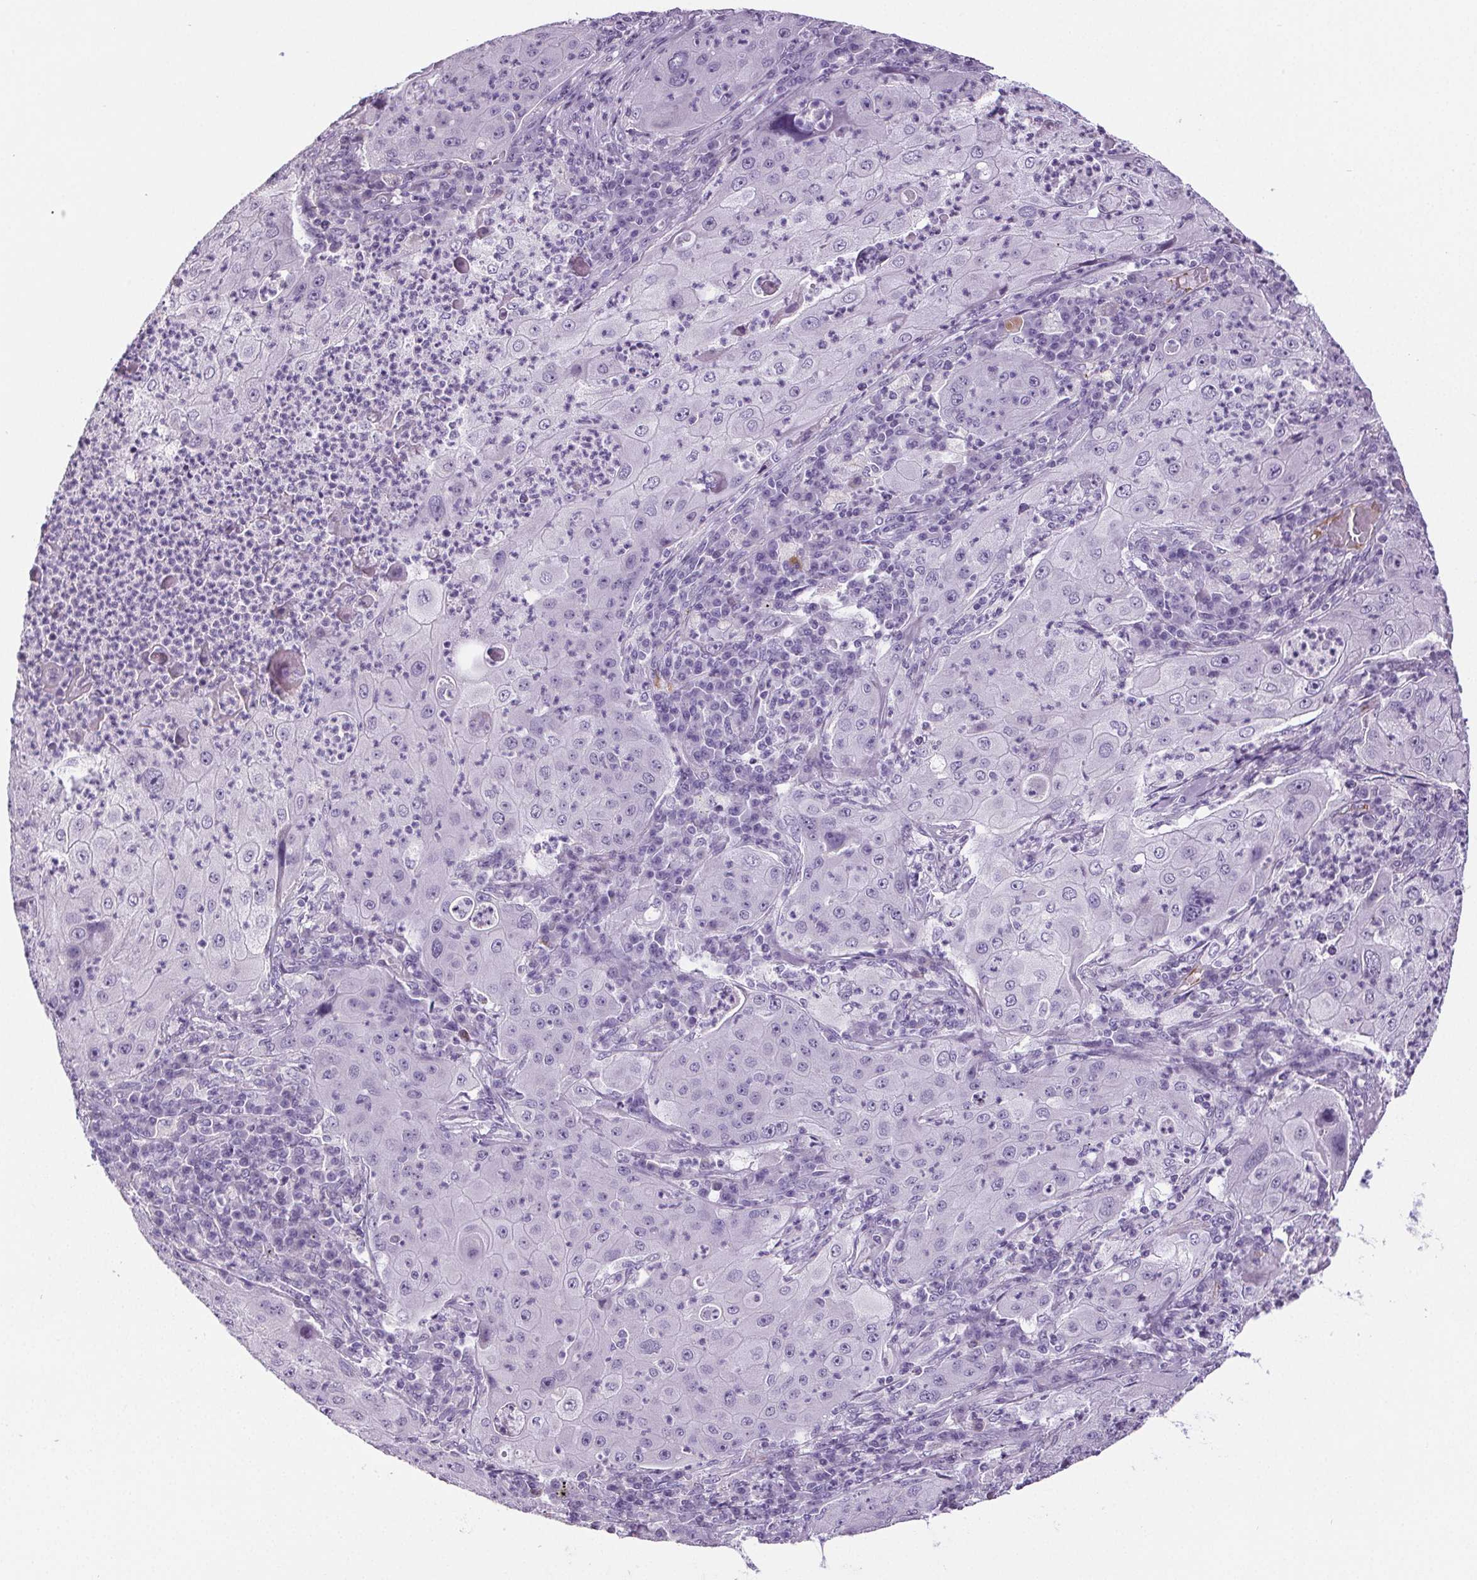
{"staining": {"intensity": "negative", "quantity": "none", "location": "none"}, "tissue": "lung cancer", "cell_type": "Tumor cells", "image_type": "cancer", "snomed": [{"axis": "morphology", "description": "Squamous cell carcinoma, NOS"}, {"axis": "topography", "description": "Lung"}], "caption": "Immunohistochemistry micrograph of human lung cancer (squamous cell carcinoma) stained for a protein (brown), which reveals no expression in tumor cells.", "gene": "CD5L", "patient": {"sex": "female", "age": 59}}